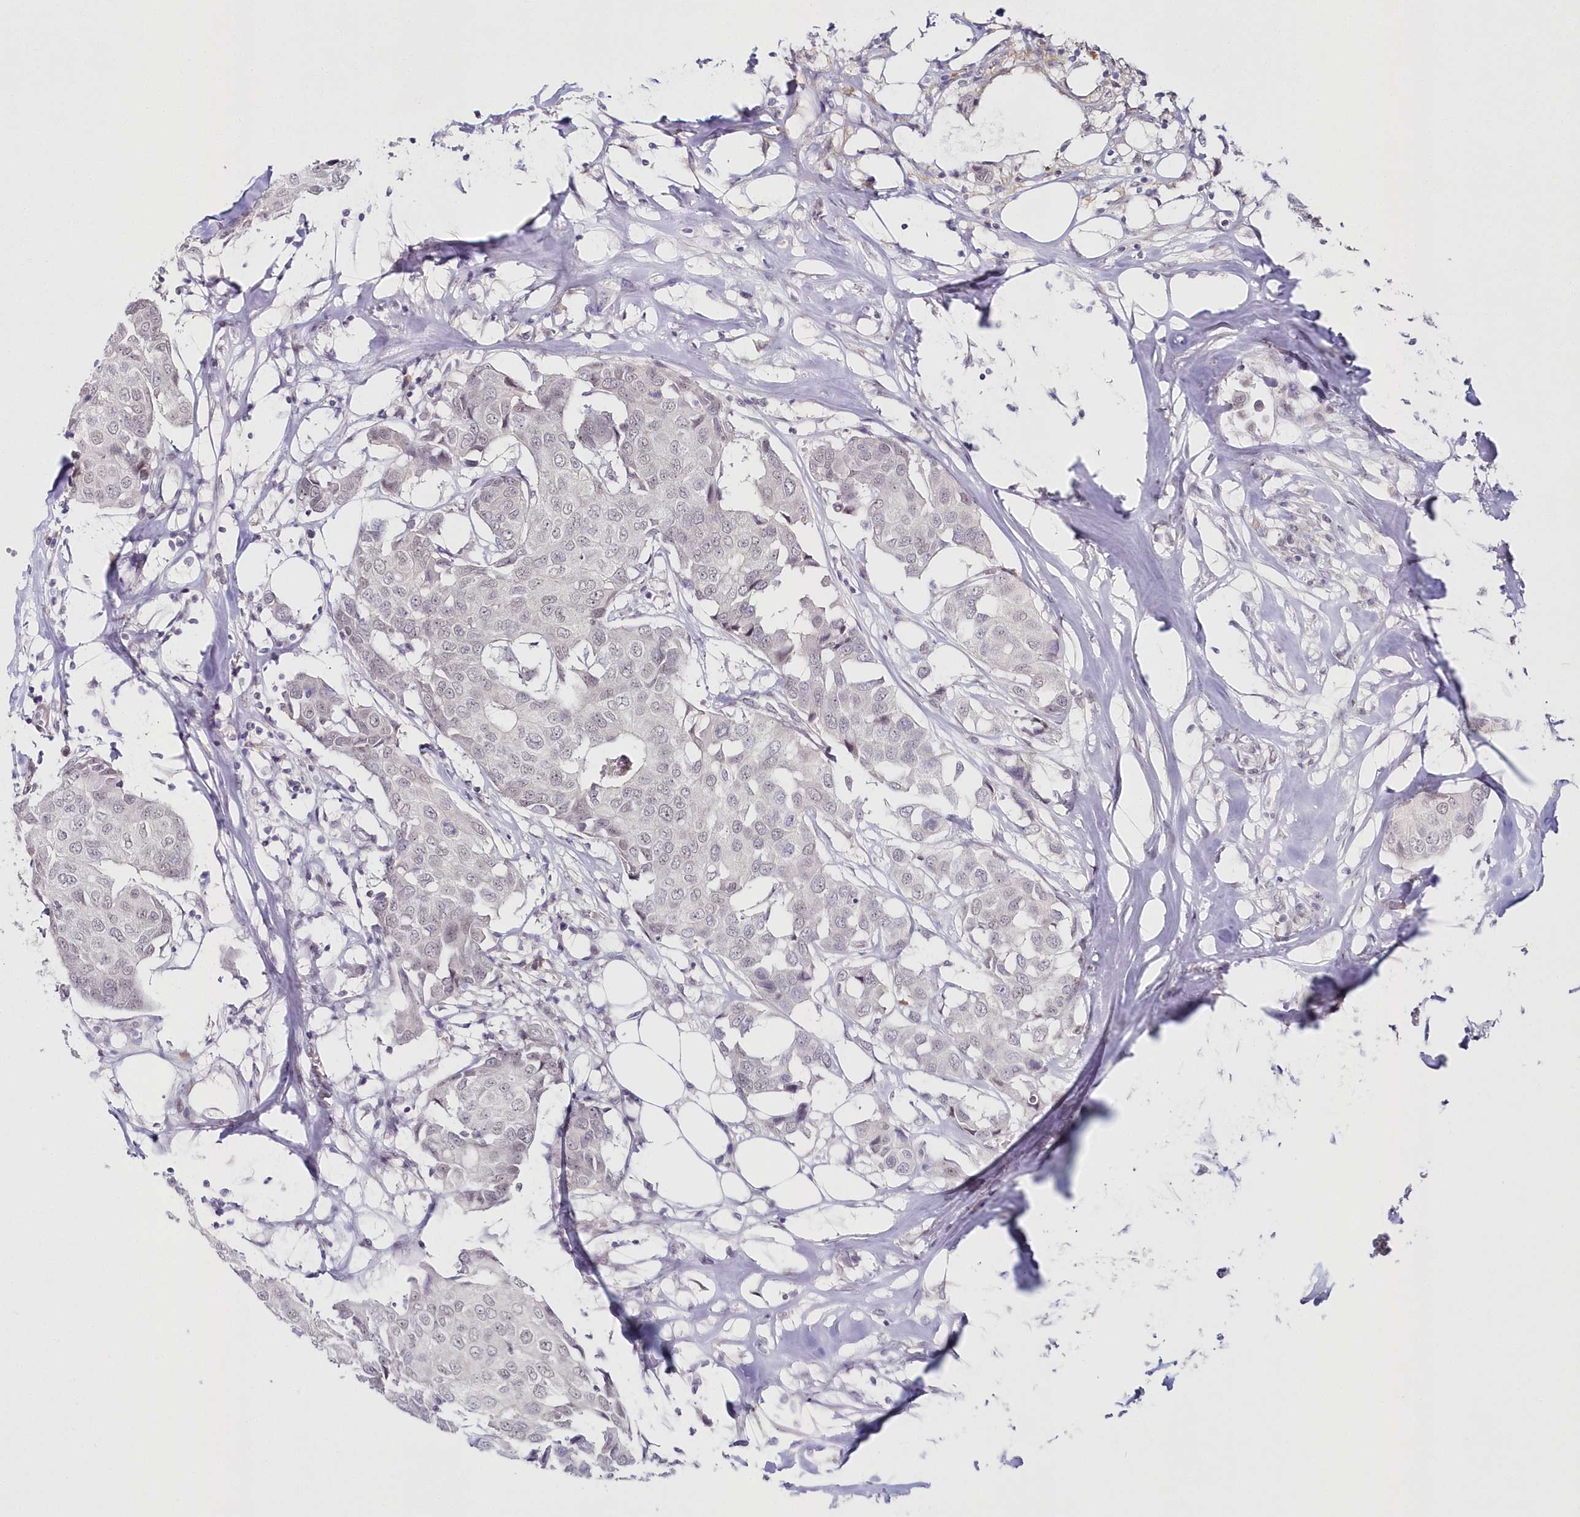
{"staining": {"intensity": "negative", "quantity": "none", "location": "none"}, "tissue": "breast cancer", "cell_type": "Tumor cells", "image_type": "cancer", "snomed": [{"axis": "morphology", "description": "Duct carcinoma"}, {"axis": "topography", "description": "Breast"}], "caption": "This is a image of IHC staining of breast invasive ductal carcinoma, which shows no staining in tumor cells.", "gene": "HYCC2", "patient": {"sex": "female", "age": 80}}